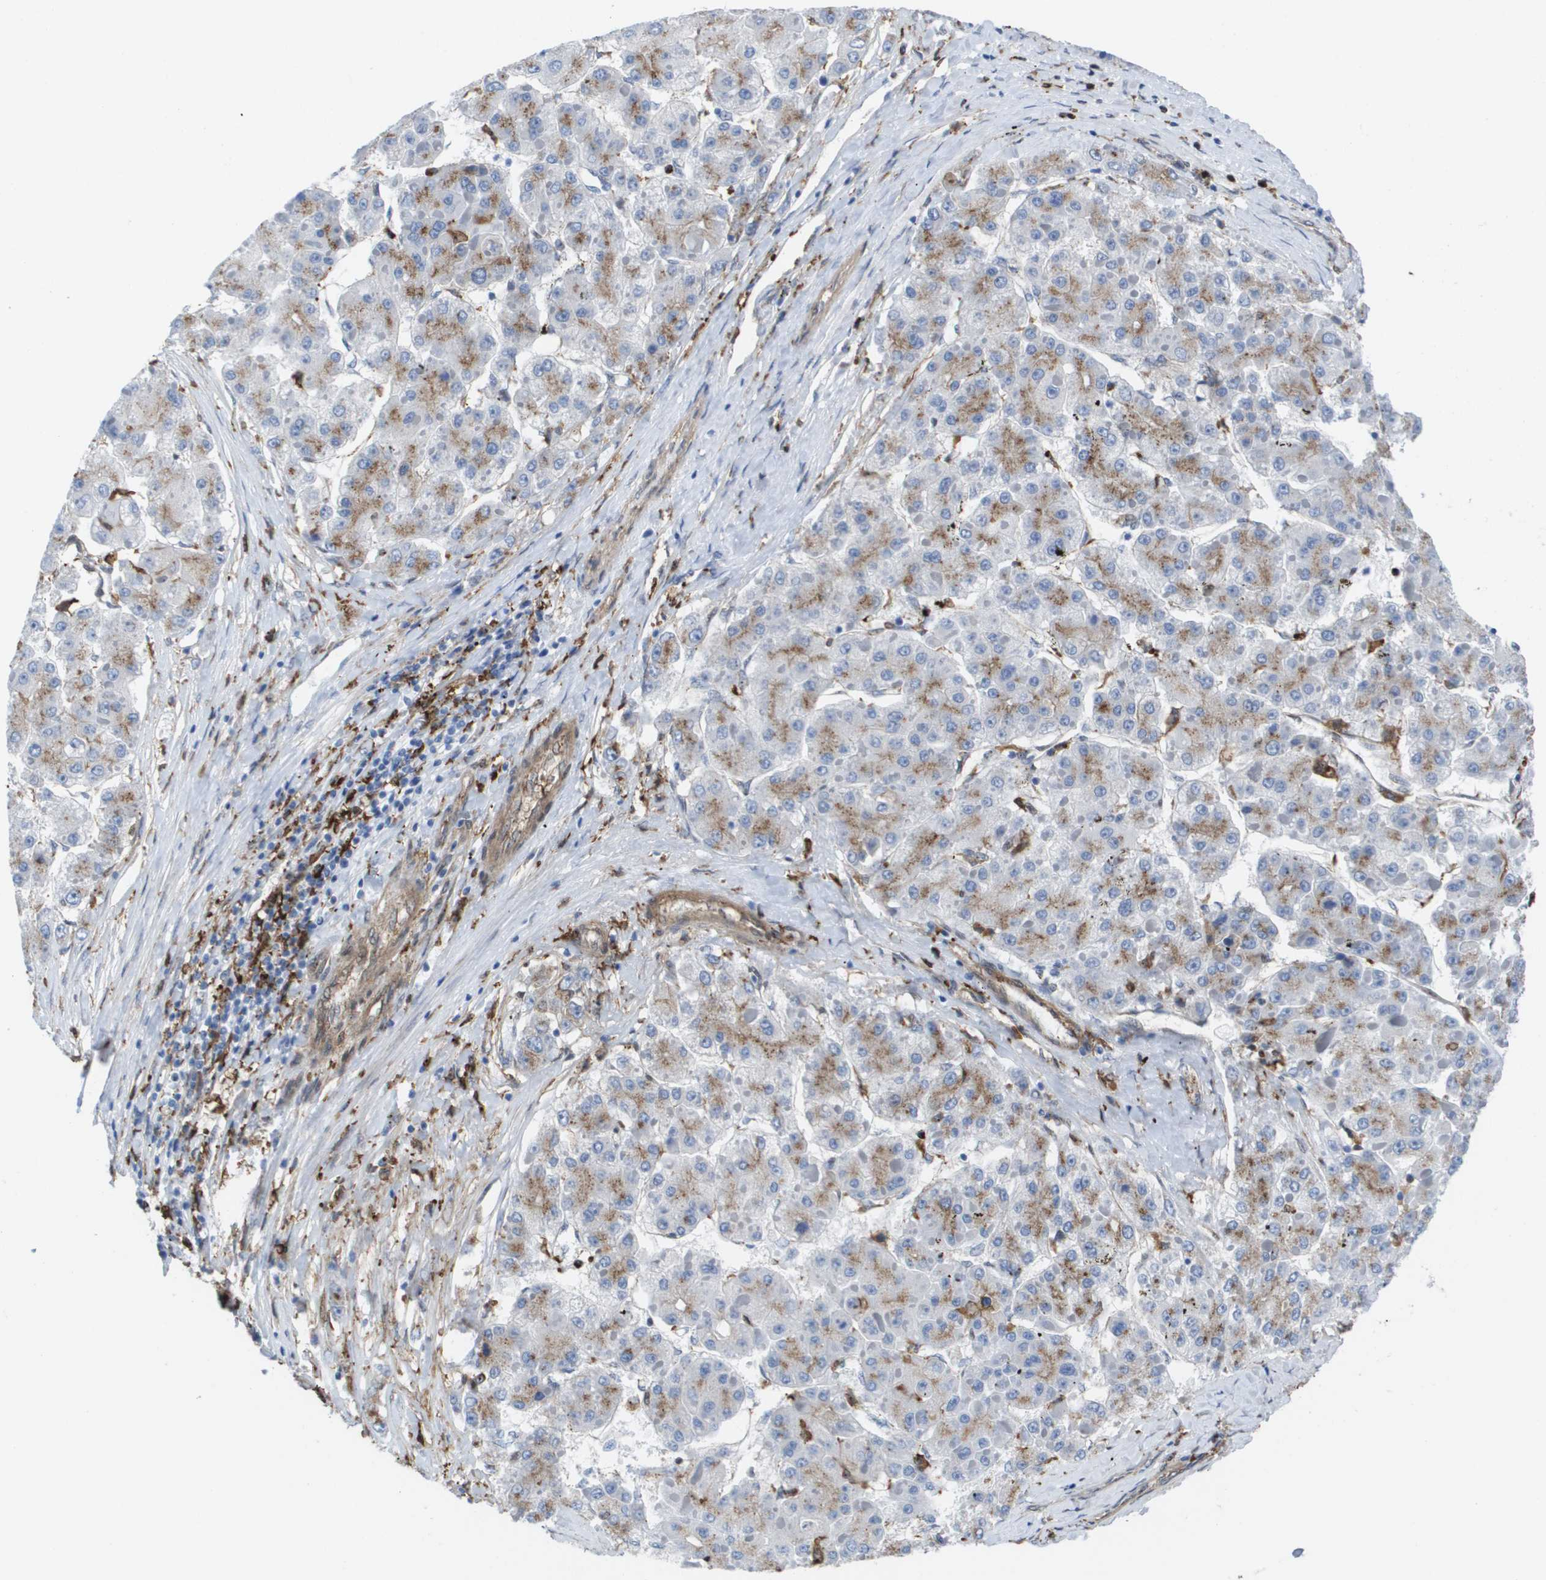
{"staining": {"intensity": "moderate", "quantity": ">75%", "location": "cytoplasmic/membranous"}, "tissue": "liver cancer", "cell_type": "Tumor cells", "image_type": "cancer", "snomed": [{"axis": "morphology", "description": "Carcinoma, Hepatocellular, NOS"}, {"axis": "topography", "description": "Liver"}], "caption": "Liver hepatocellular carcinoma stained with a brown dye shows moderate cytoplasmic/membranous positive staining in approximately >75% of tumor cells.", "gene": "SLC37A2", "patient": {"sex": "female", "age": 73}}